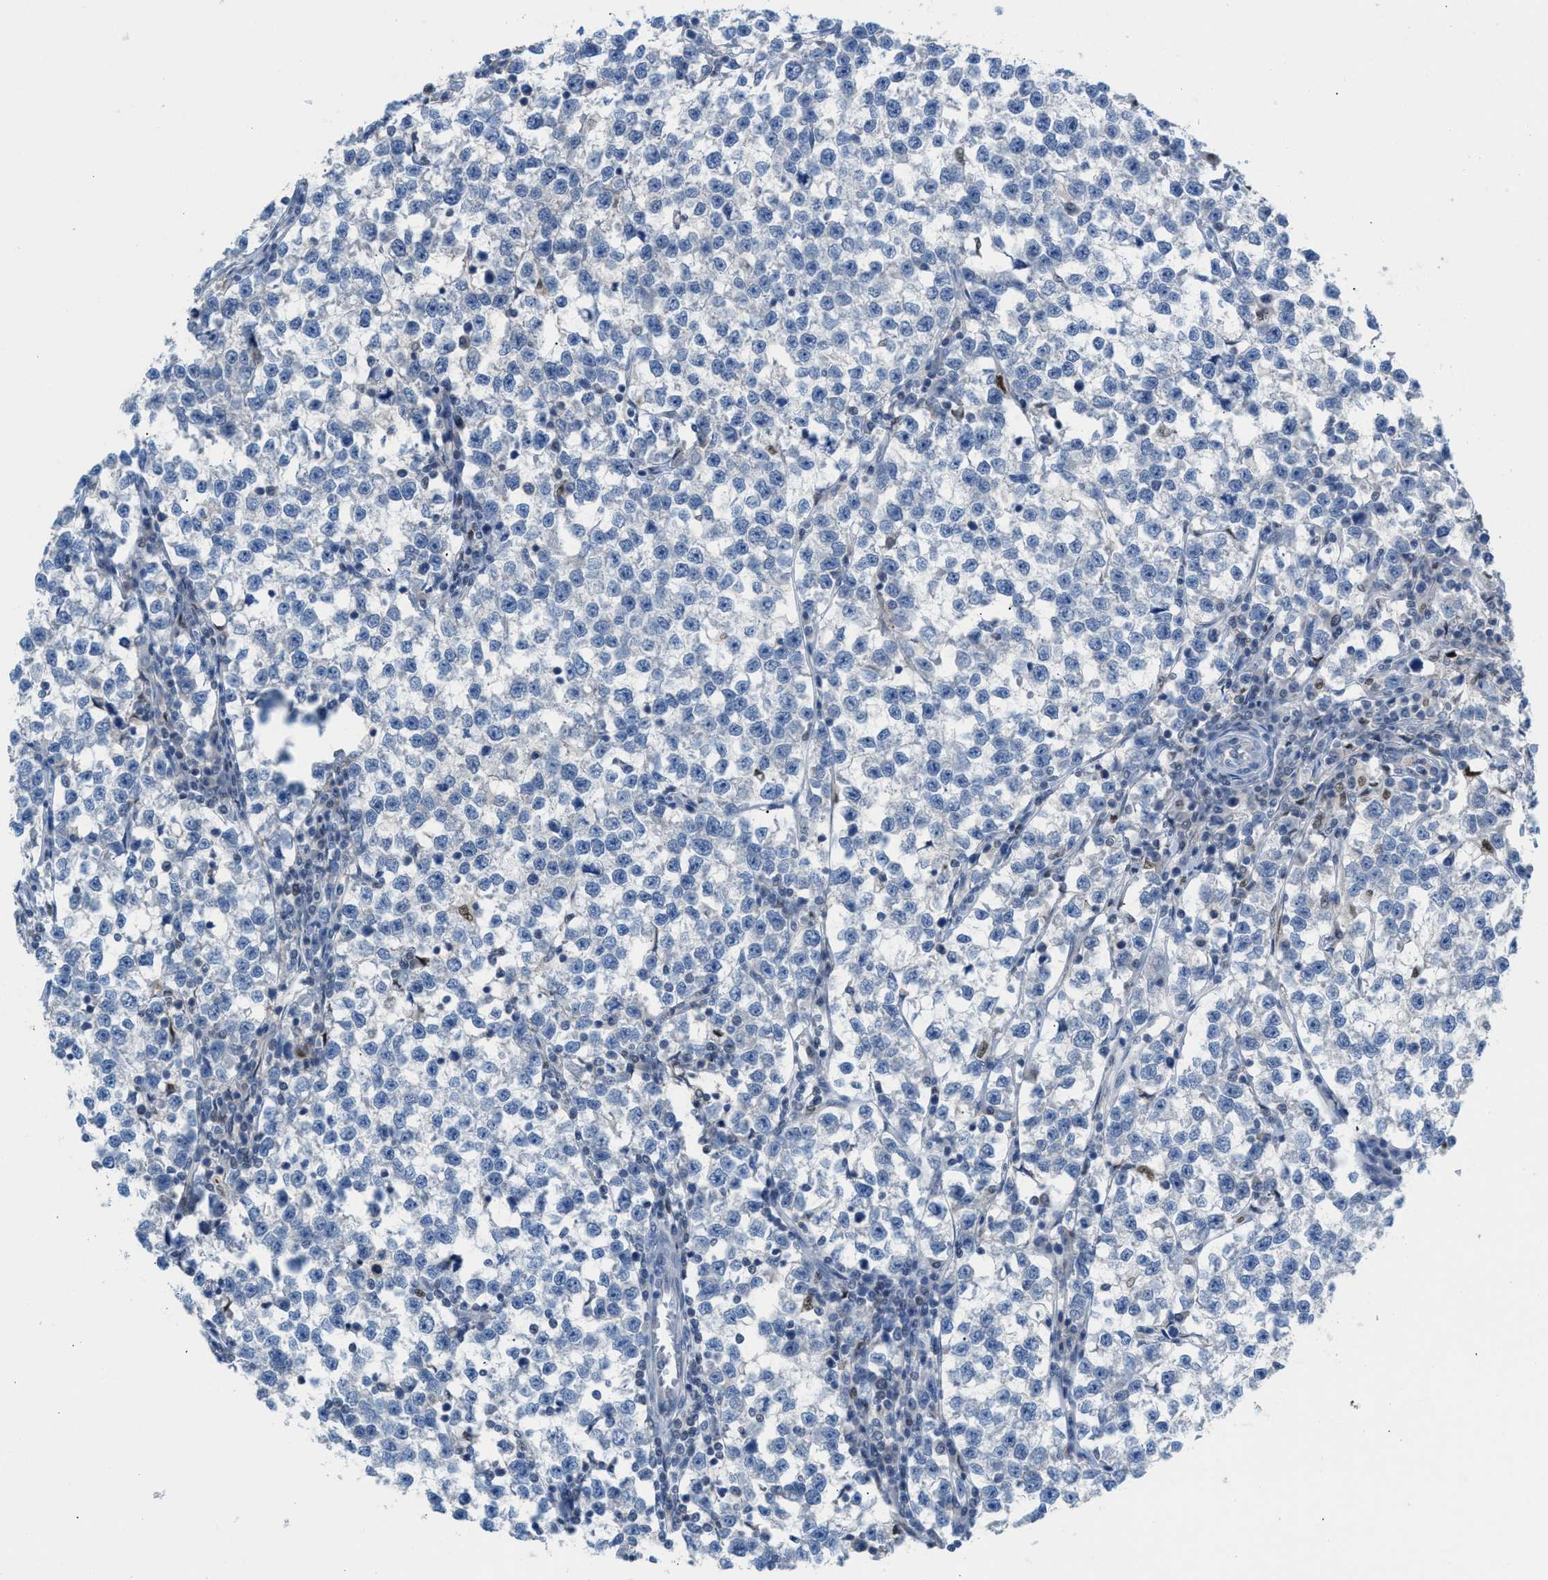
{"staining": {"intensity": "negative", "quantity": "none", "location": "none"}, "tissue": "testis cancer", "cell_type": "Tumor cells", "image_type": "cancer", "snomed": [{"axis": "morphology", "description": "Normal tissue, NOS"}, {"axis": "morphology", "description": "Seminoma, NOS"}, {"axis": "topography", "description": "Testis"}], "caption": "Immunohistochemistry of human testis cancer (seminoma) demonstrates no positivity in tumor cells.", "gene": "PPM1D", "patient": {"sex": "male", "age": 43}}